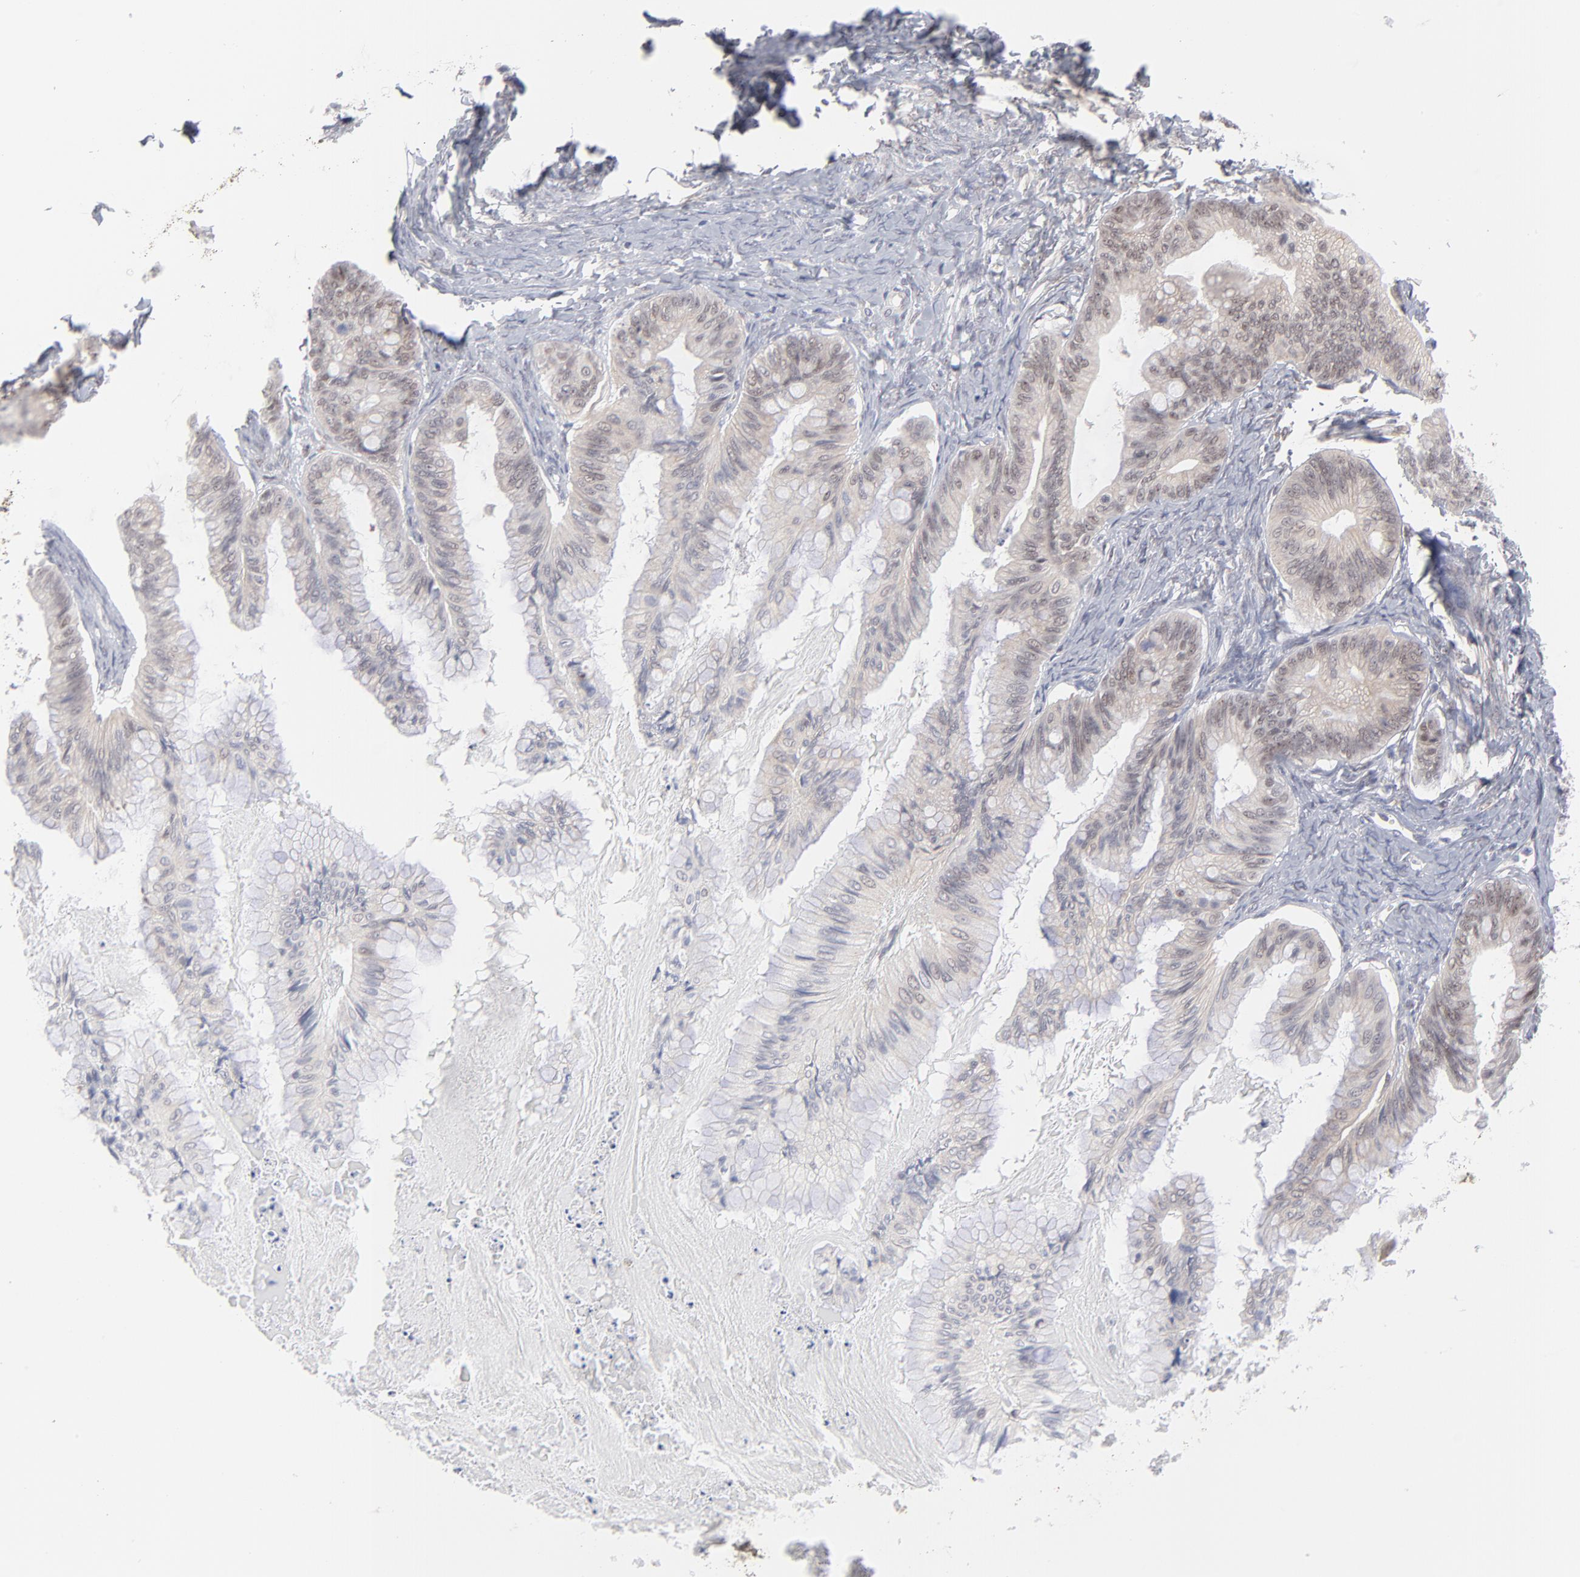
{"staining": {"intensity": "weak", "quantity": "25%-75%", "location": "cytoplasmic/membranous,nuclear"}, "tissue": "ovarian cancer", "cell_type": "Tumor cells", "image_type": "cancer", "snomed": [{"axis": "morphology", "description": "Cystadenocarcinoma, mucinous, NOS"}, {"axis": "topography", "description": "Ovary"}], "caption": "Protein expression analysis of ovarian mucinous cystadenocarcinoma reveals weak cytoplasmic/membranous and nuclear staining in approximately 25%-75% of tumor cells.", "gene": "NBN", "patient": {"sex": "female", "age": 57}}